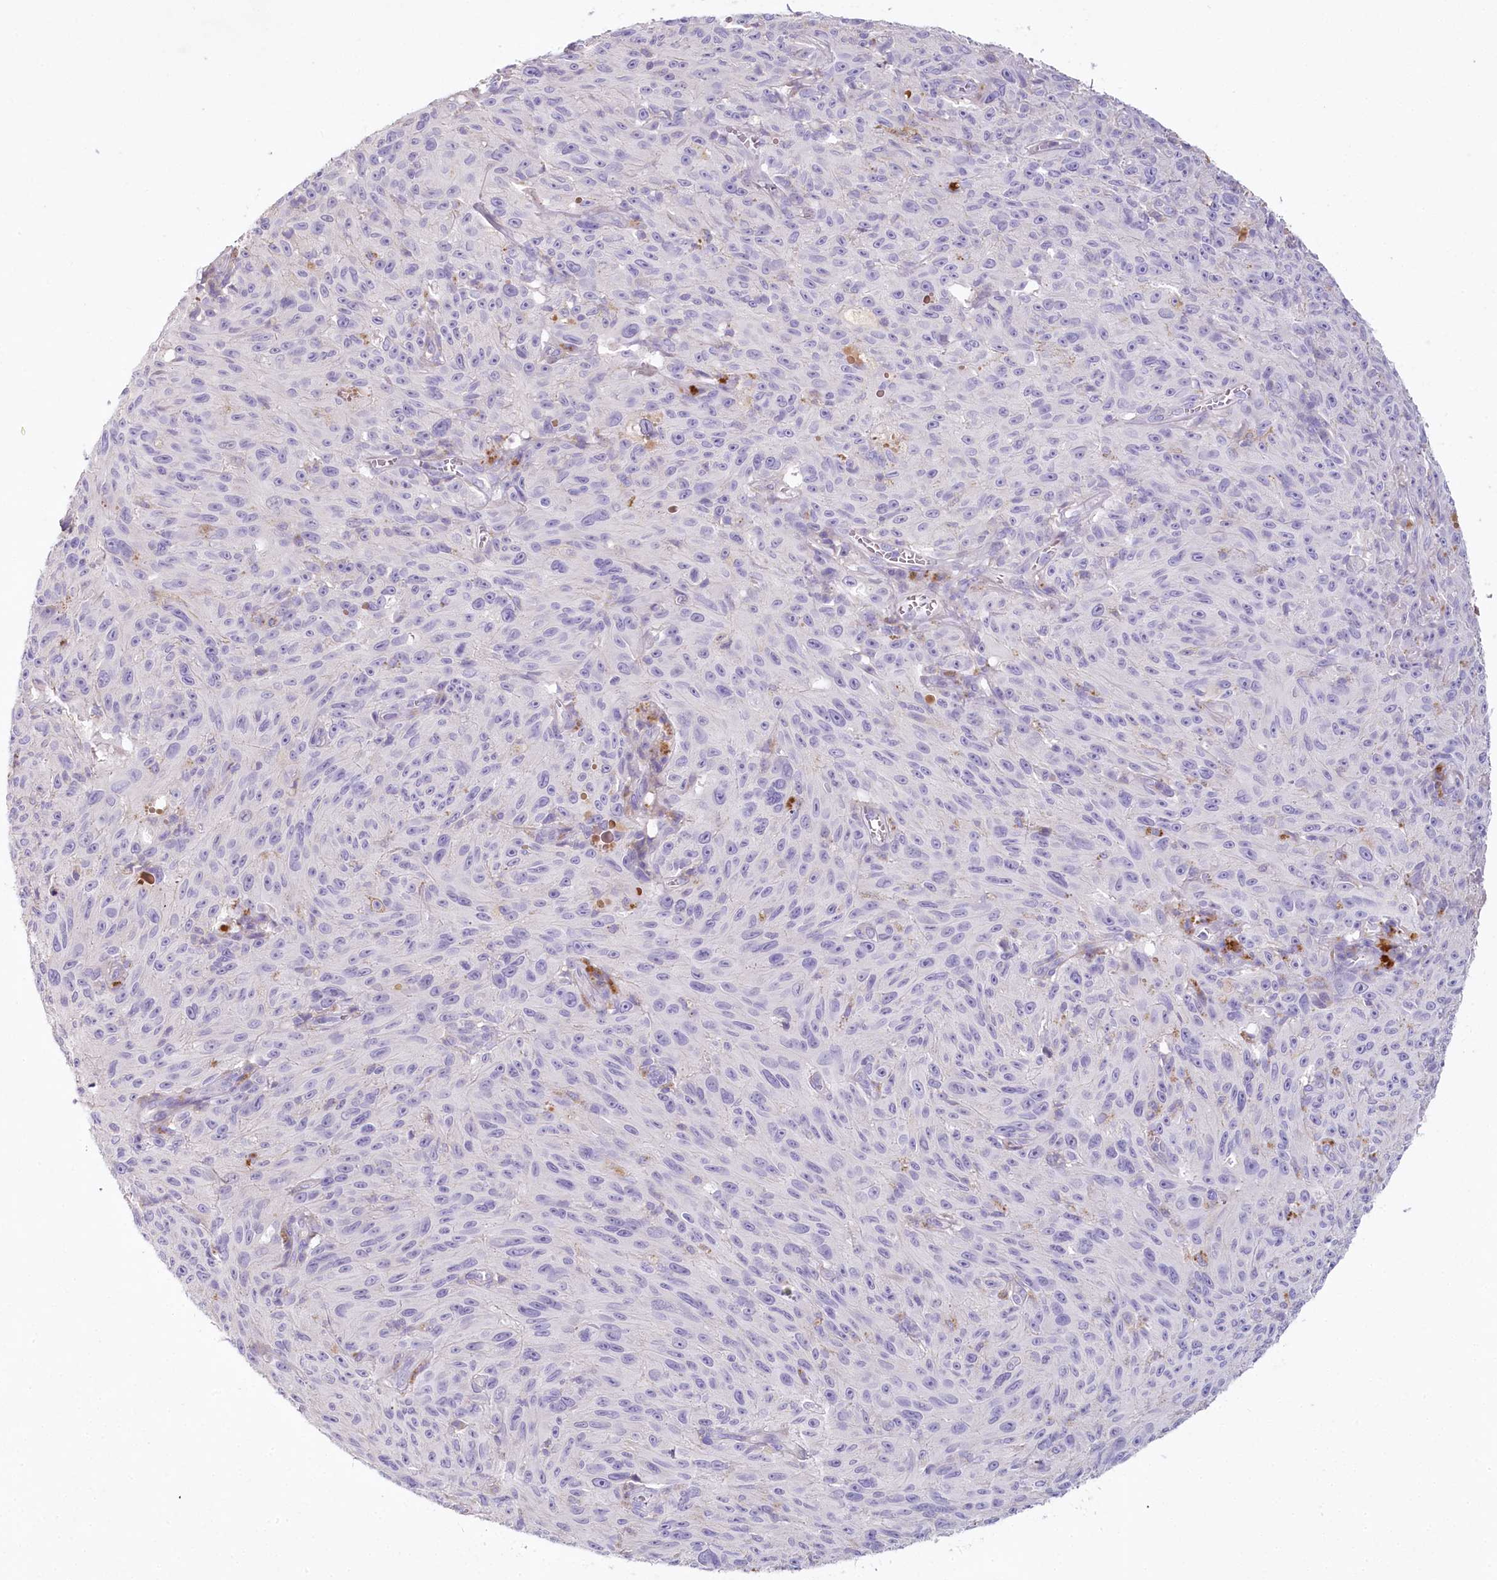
{"staining": {"intensity": "negative", "quantity": "none", "location": "none"}, "tissue": "melanoma", "cell_type": "Tumor cells", "image_type": "cancer", "snomed": [{"axis": "morphology", "description": "Malignant melanoma, NOS"}, {"axis": "topography", "description": "Skin"}], "caption": "Immunohistochemistry (IHC) photomicrograph of human malignant melanoma stained for a protein (brown), which exhibits no staining in tumor cells. The staining was performed using DAB to visualize the protein expression in brown, while the nuclei were stained in blue with hematoxylin (Magnification: 20x).", "gene": "HPD", "patient": {"sex": "female", "age": 82}}